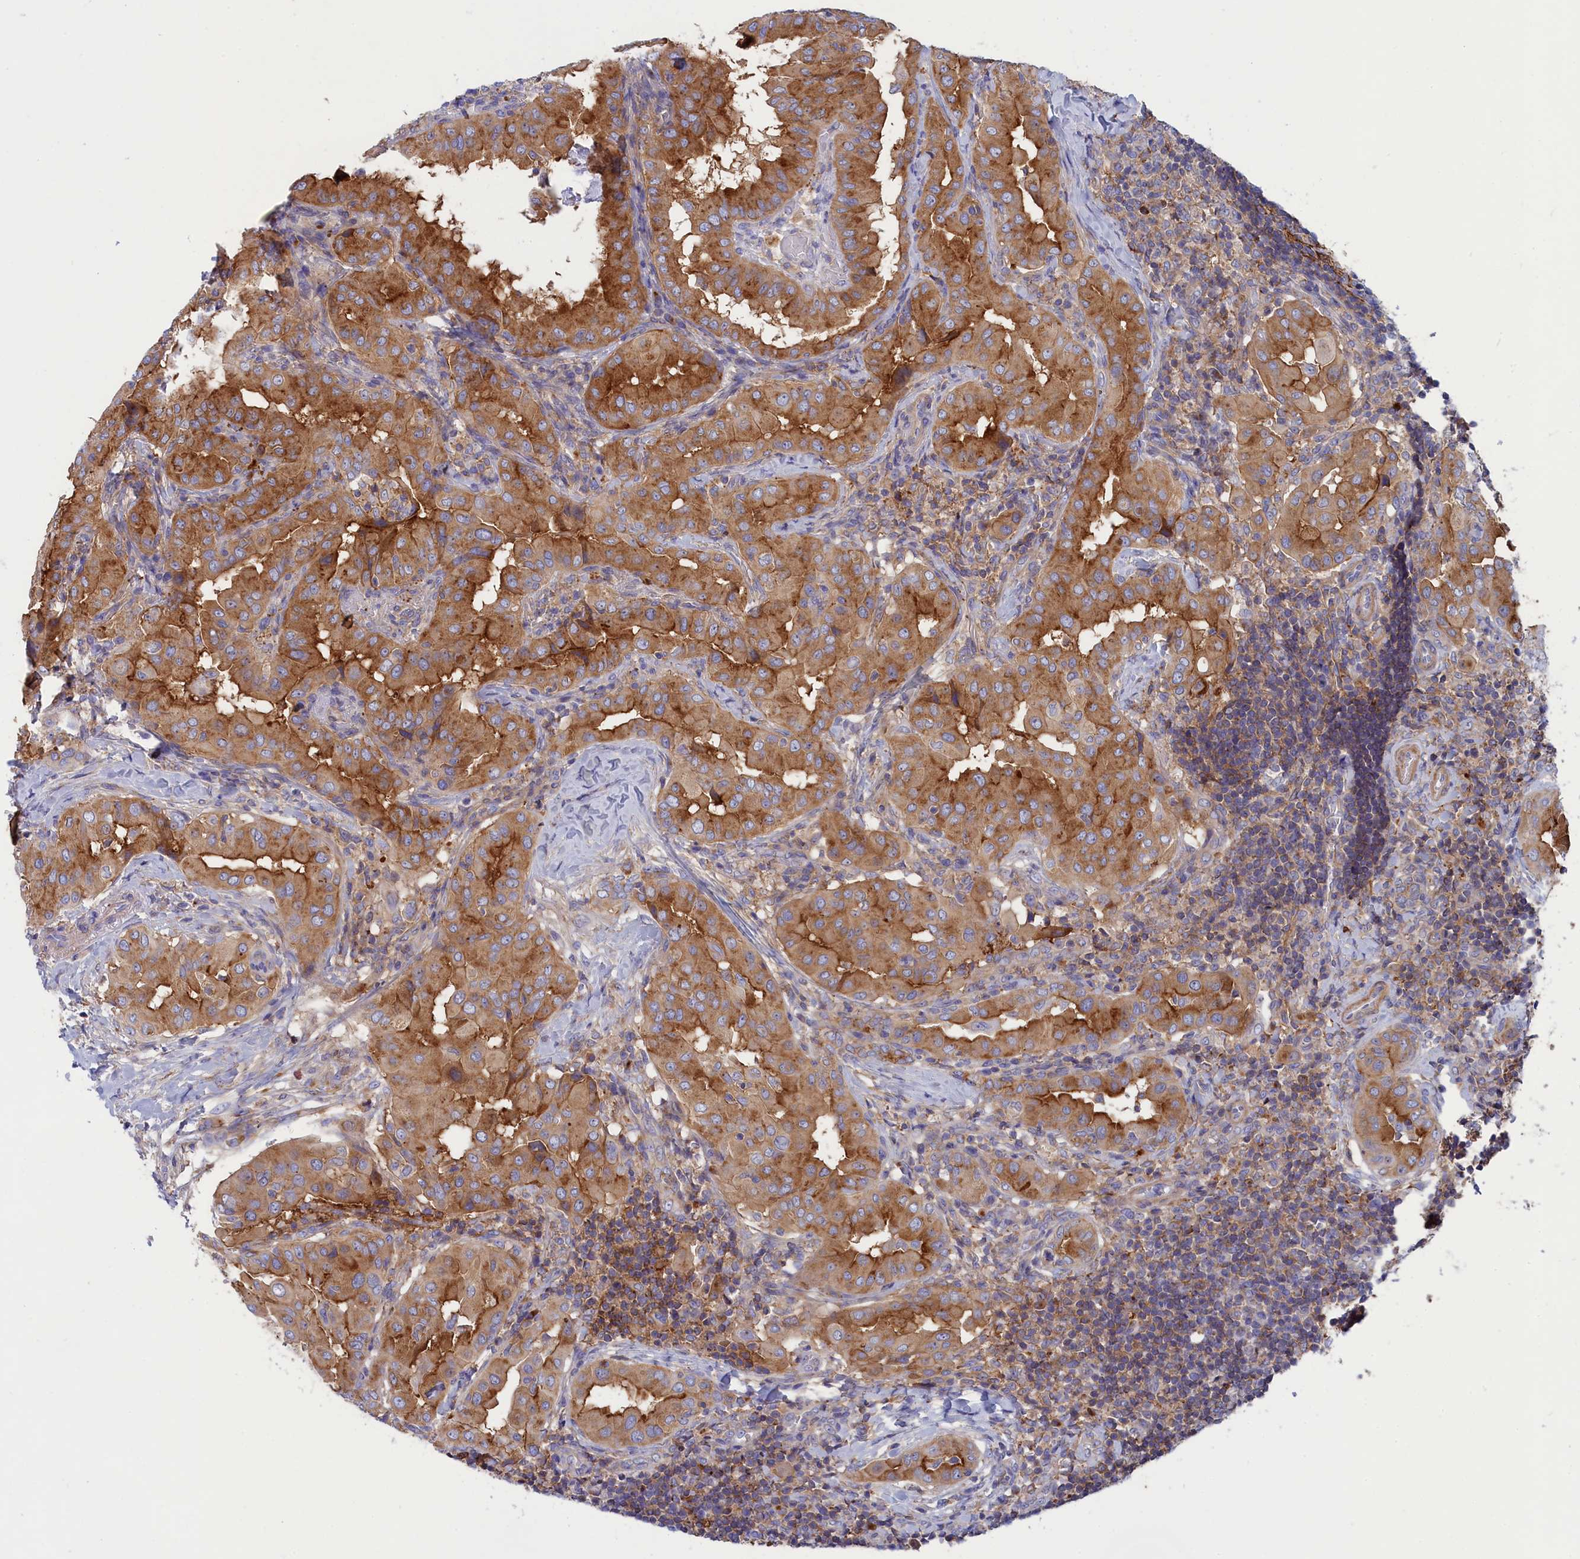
{"staining": {"intensity": "moderate", "quantity": ">75%", "location": "cytoplasmic/membranous"}, "tissue": "thyroid cancer", "cell_type": "Tumor cells", "image_type": "cancer", "snomed": [{"axis": "morphology", "description": "Papillary adenocarcinoma, NOS"}, {"axis": "topography", "description": "Thyroid gland"}], "caption": "Protein expression analysis of human thyroid cancer reveals moderate cytoplasmic/membranous expression in about >75% of tumor cells.", "gene": "SCAMP4", "patient": {"sex": "male", "age": 33}}